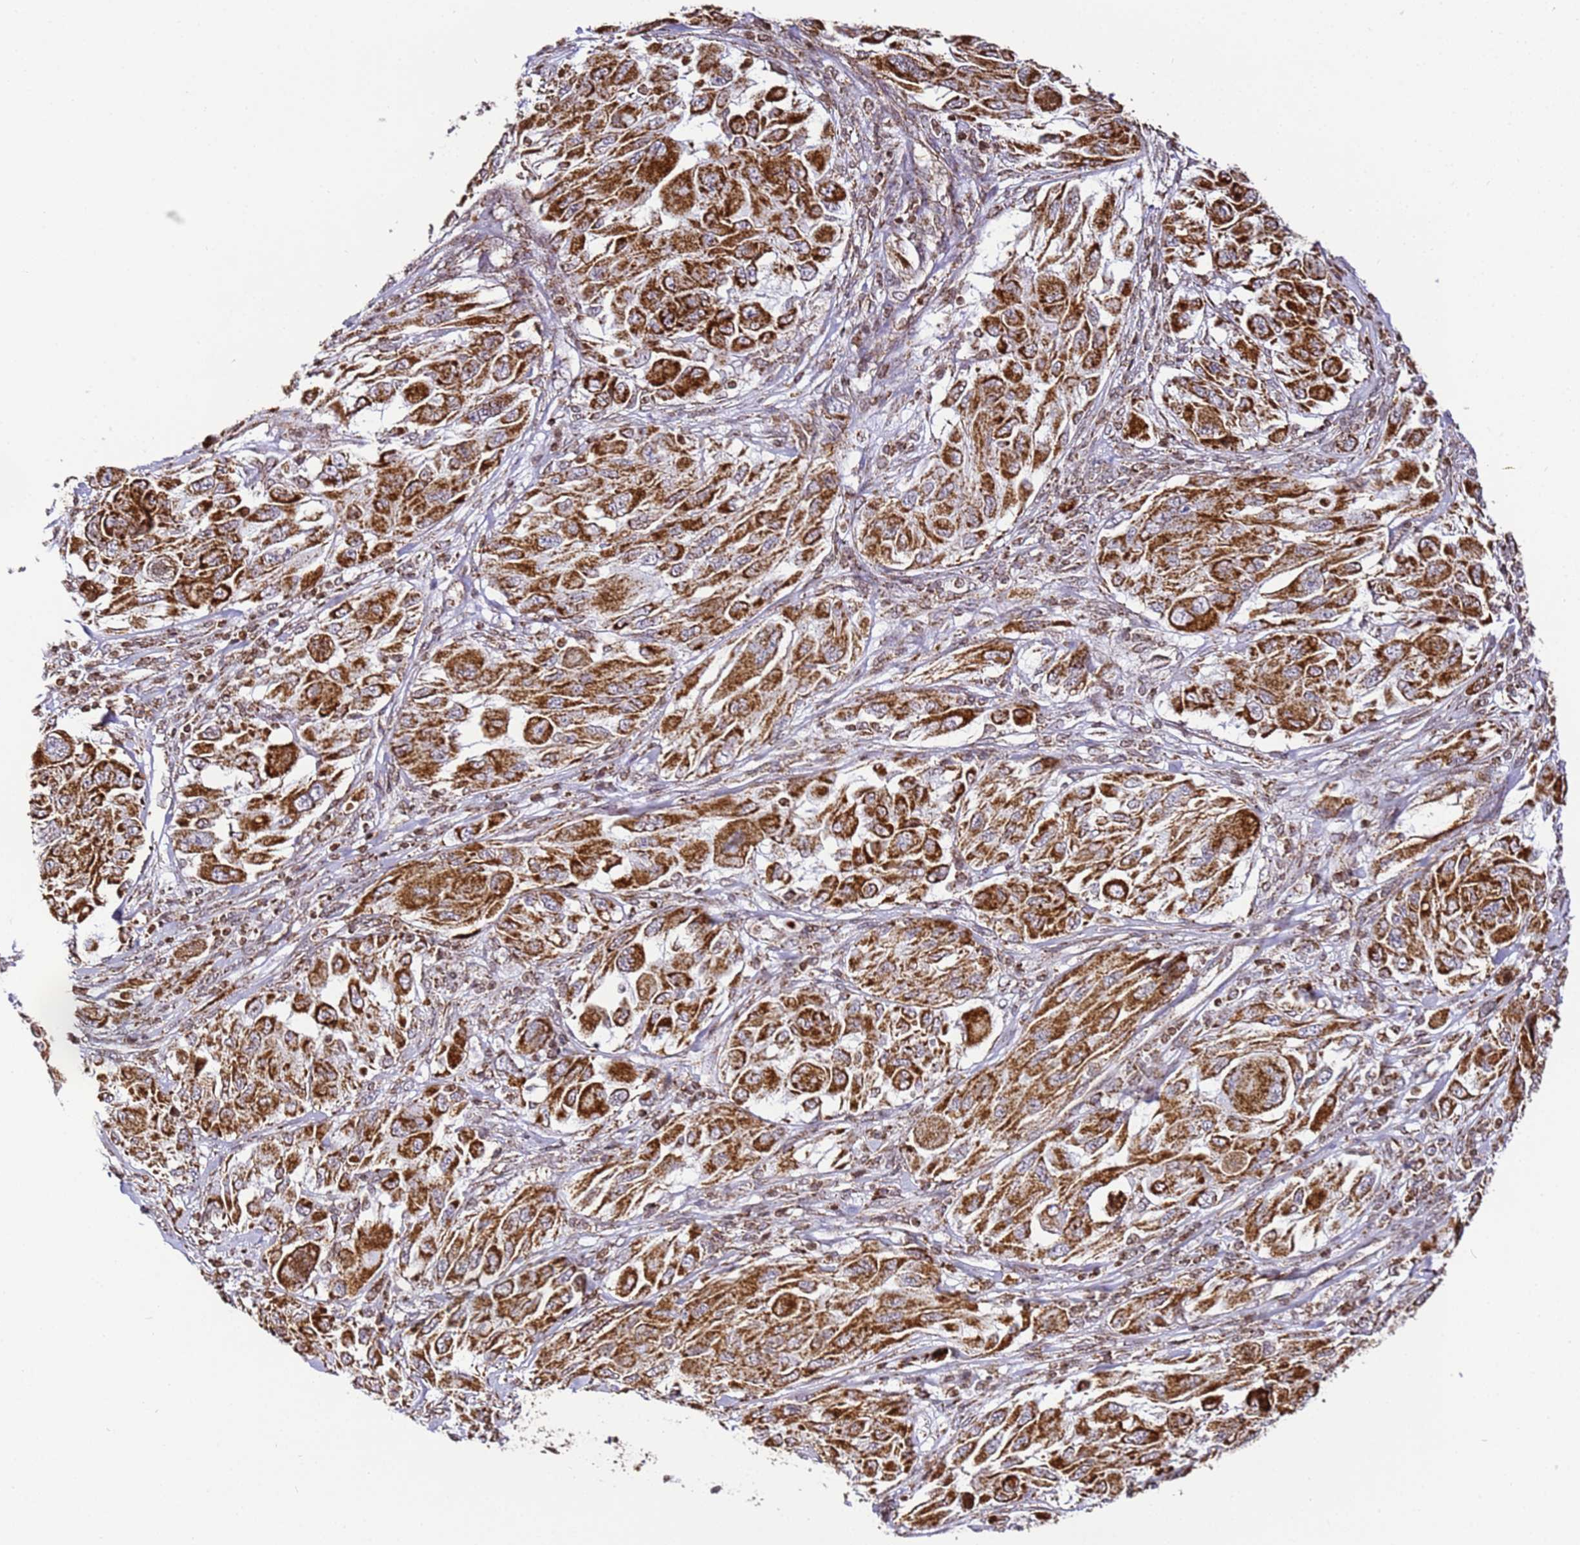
{"staining": {"intensity": "strong", "quantity": ">75%", "location": "cytoplasmic/membranous"}, "tissue": "melanoma", "cell_type": "Tumor cells", "image_type": "cancer", "snomed": [{"axis": "morphology", "description": "Malignant melanoma, NOS"}, {"axis": "topography", "description": "Skin"}], "caption": "The immunohistochemical stain labels strong cytoplasmic/membranous expression in tumor cells of melanoma tissue.", "gene": "HSPE1", "patient": {"sex": "female", "age": 91}}